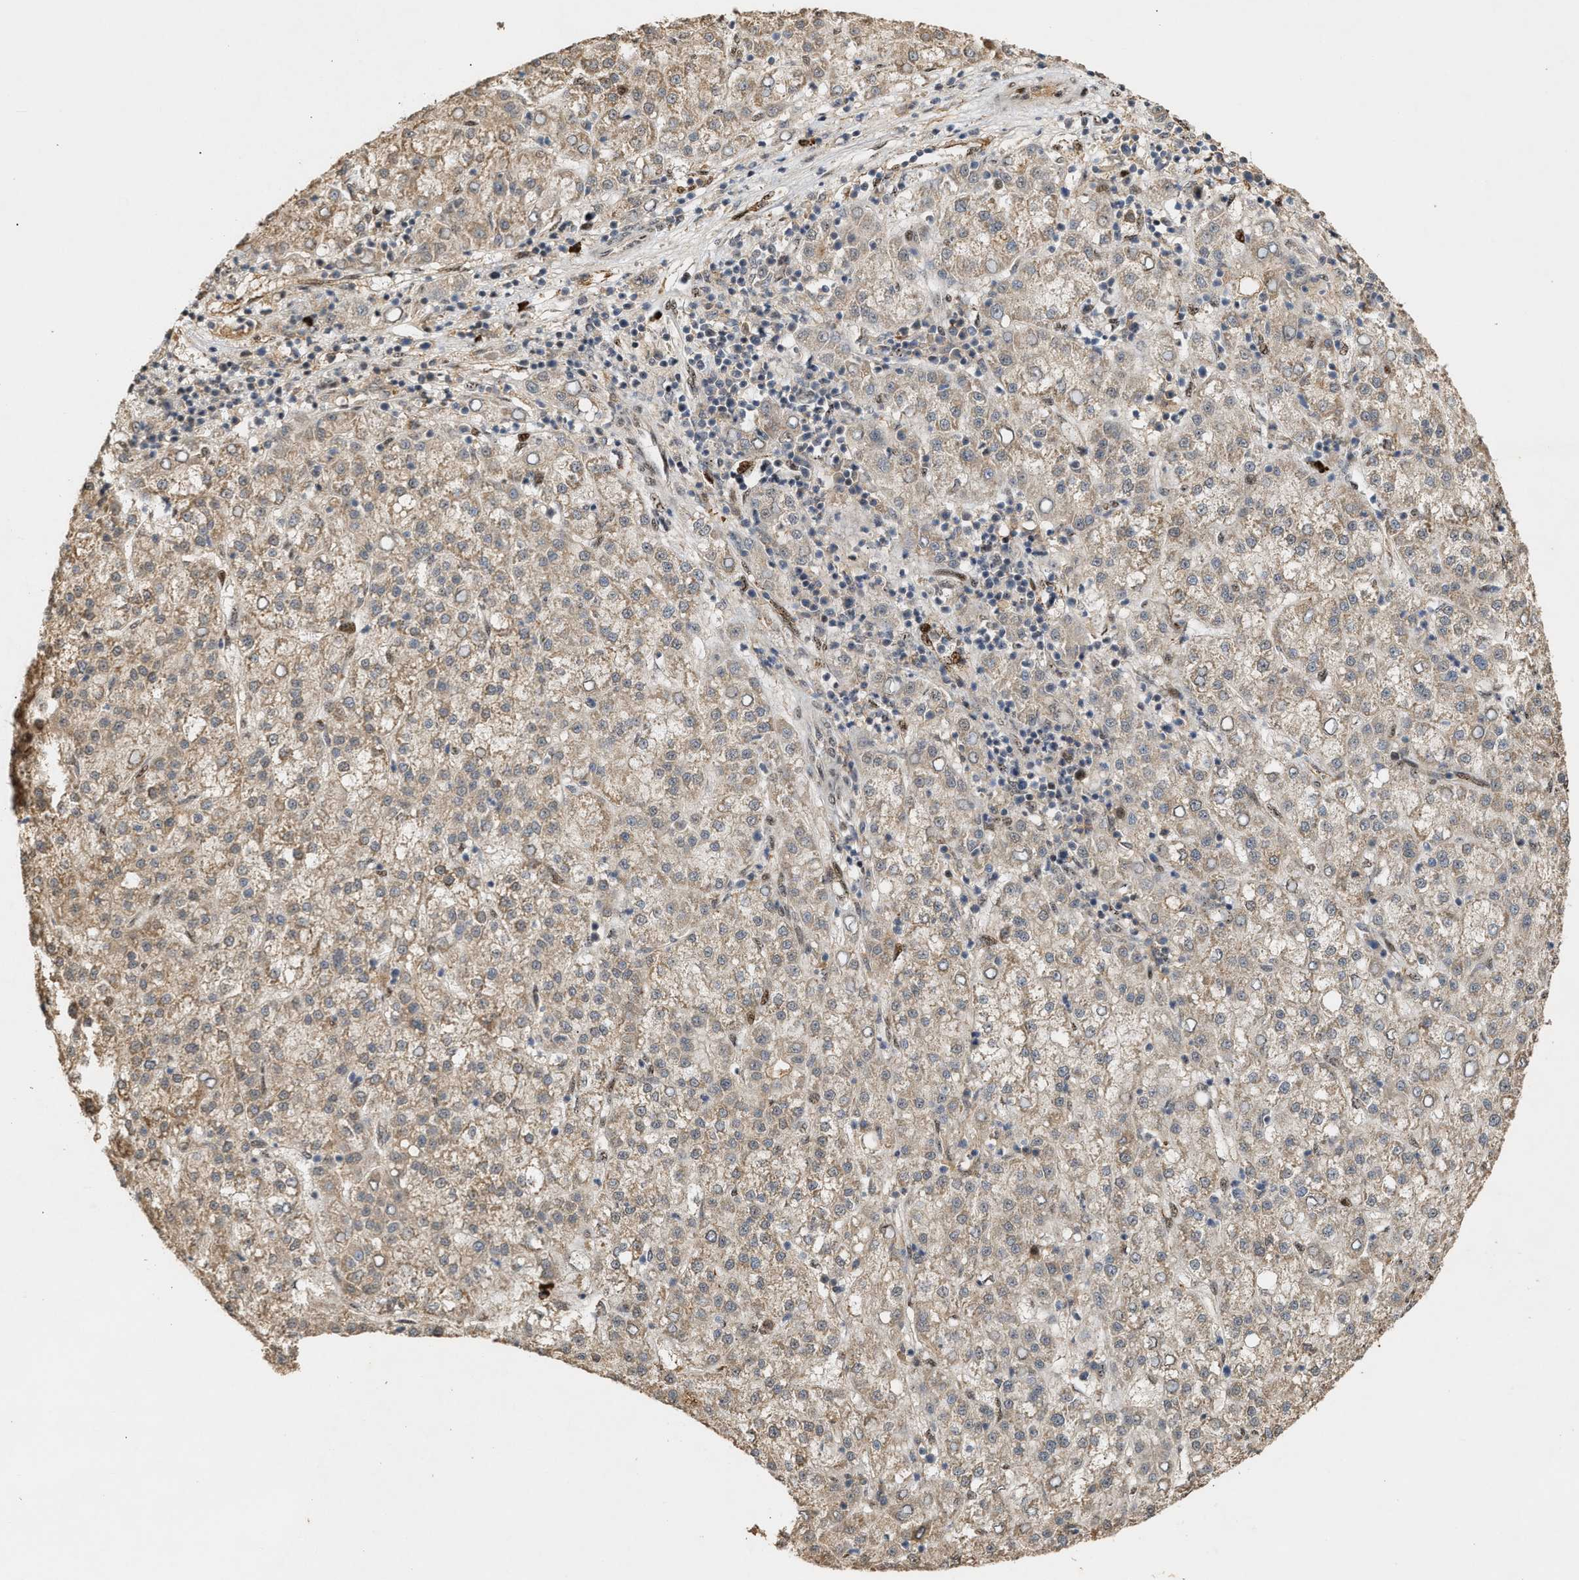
{"staining": {"intensity": "negative", "quantity": "none", "location": "none"}, "tissue": "liver cancer", "cell_type": "Tumor cells", "image_type": "cancer", "snomed": [{"axis": "morphology", "description": "Carcinoma, Hepatocellular, NOS"}, {"axis": "topography", "description": "Liver"}], "caption": "This is an IHC histopathology image of human liver cancer. There is no positivity in tumor cells.", "gene": "ZFAND5", "patient": {"sex": "female", "age": 58}}